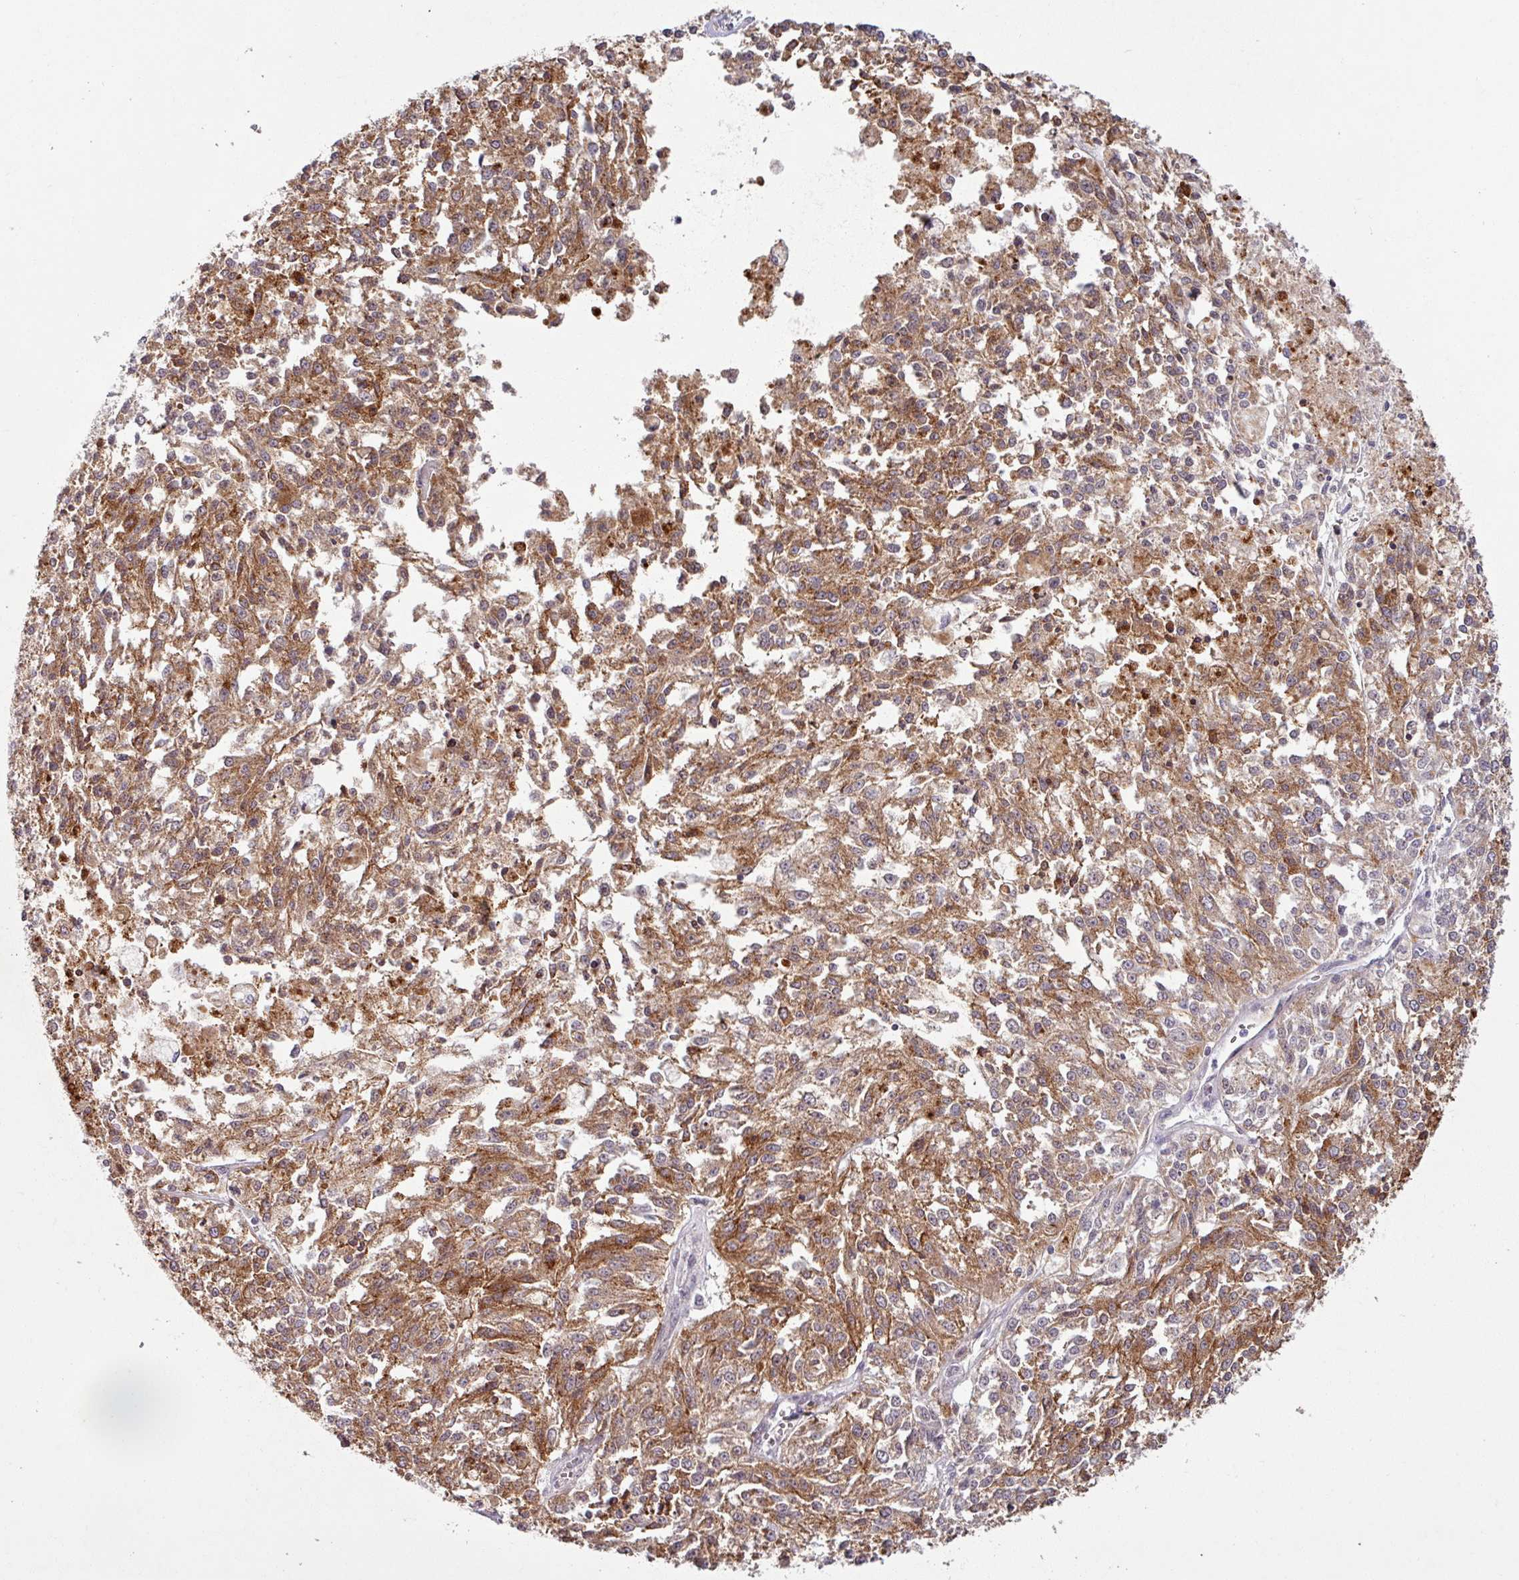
{"staining": {"intensity": "moderate", "quantity": ">75%", "location": "cytoplasmic/membranous"}, "tissue": "melanoma", "cell_type": "Tumor cells", "image_type": "cancer", "snomed": [{"axis": "morphology", "description": "Malignant melanoma, NOS"}, {"axis": "topography", "description": "Skin"}], "caption": "Moderate cytoplasmic/membranous protein staining is appreciated in approximately >75% of tumor cells in malignant melanoma. Nuclei are stained in blue.", "gene": "OGFOD3", "patient": {"sex": "female", "age": 64}}